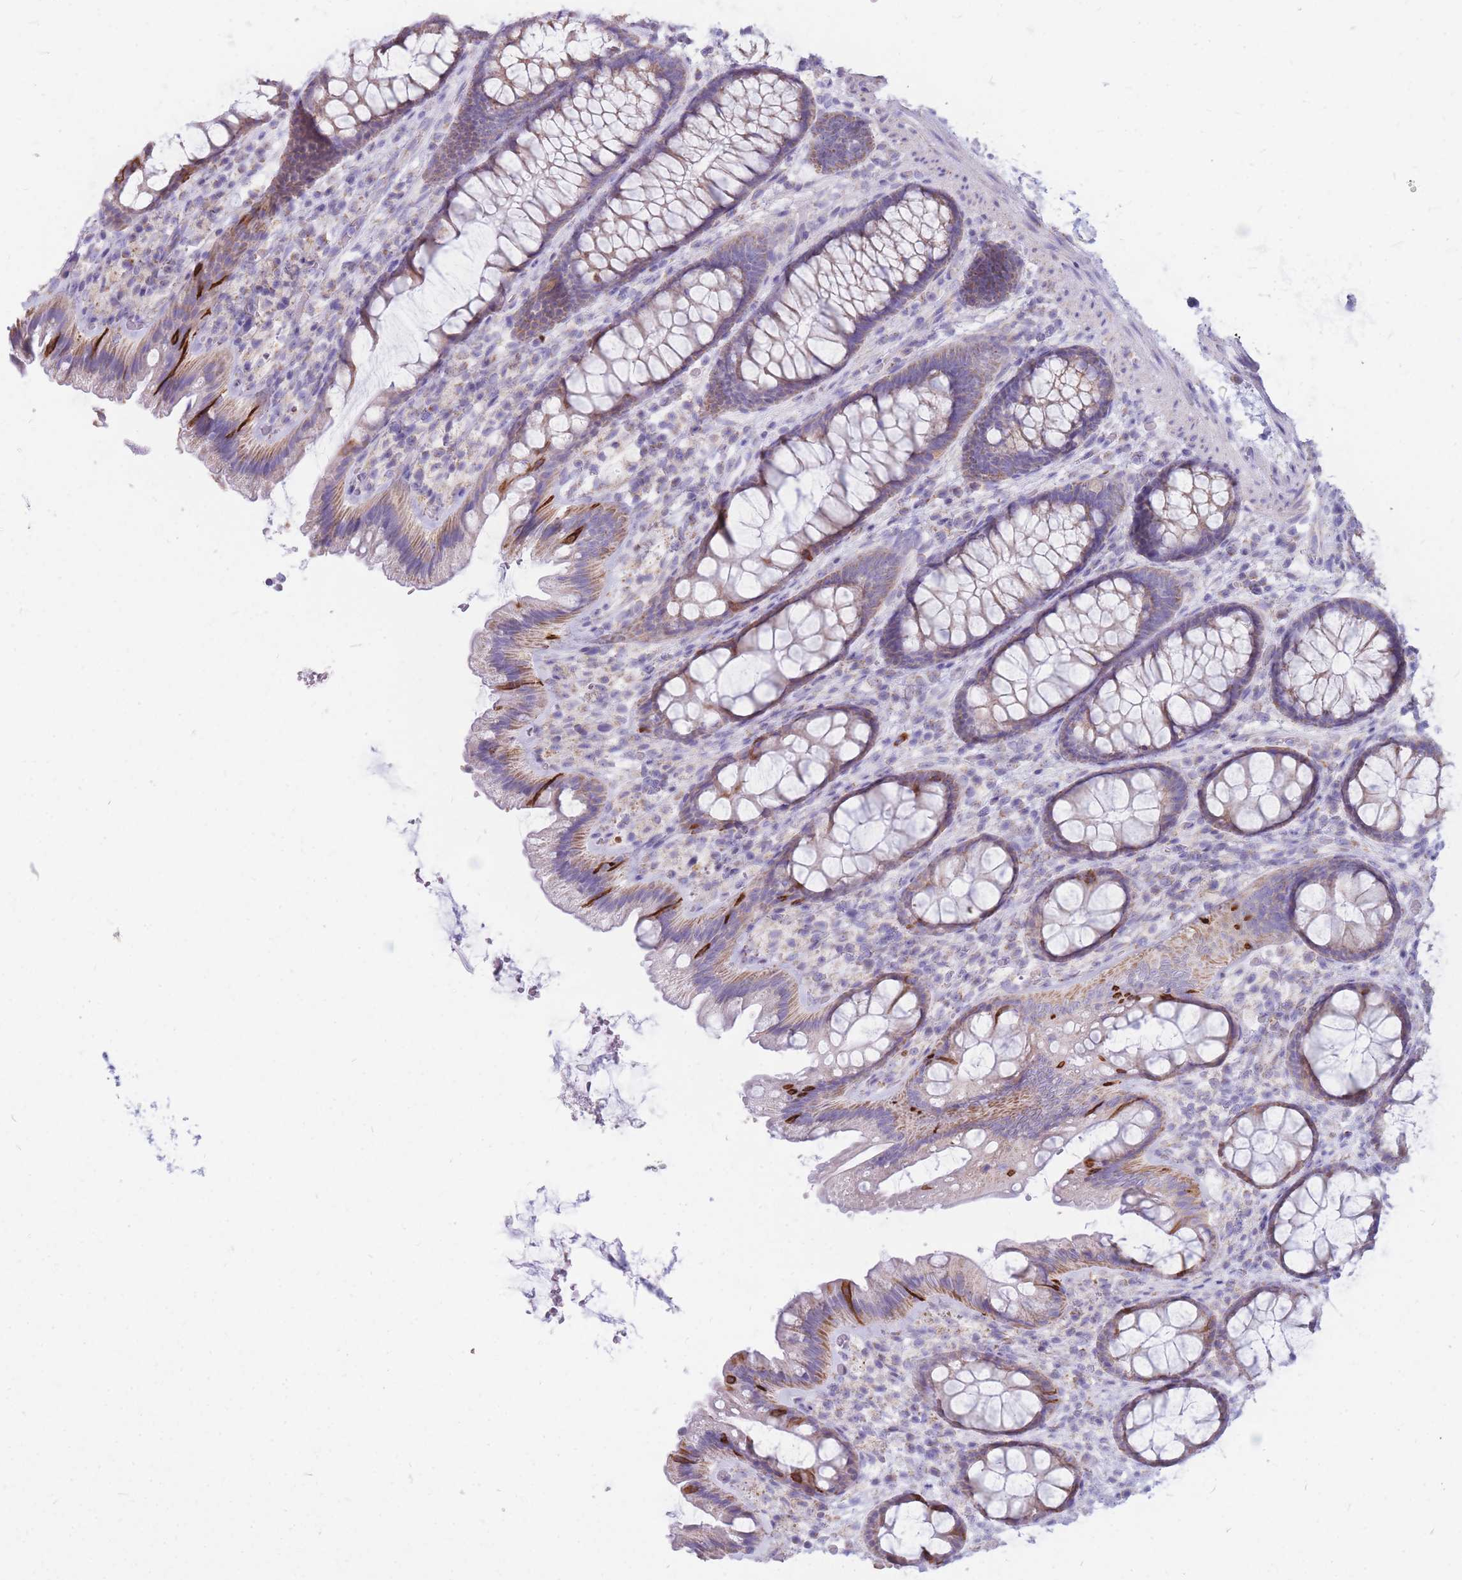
{"staining": {"intensity": "moderate", "quantity": ">75%", "location": "cytoplasmic/membranous"}, "tissue": "colon", "cell_type": "Glandular cells", "image_type": "normal", "snomed": [{"axis": "morphology", "description": "Normal tissue, NOS"}, {"axis": "topography", "description": "Colon"}], "caption": "The micrograph shows a brown stain indicating the presence of a protein in the cytoplasmic/membranous of glandular cells in colon. (Brightfield microscopy of DAB IHC at high magnification).", "gene": "PCSK1", "patient": {"sex": "male", "age": 46}}